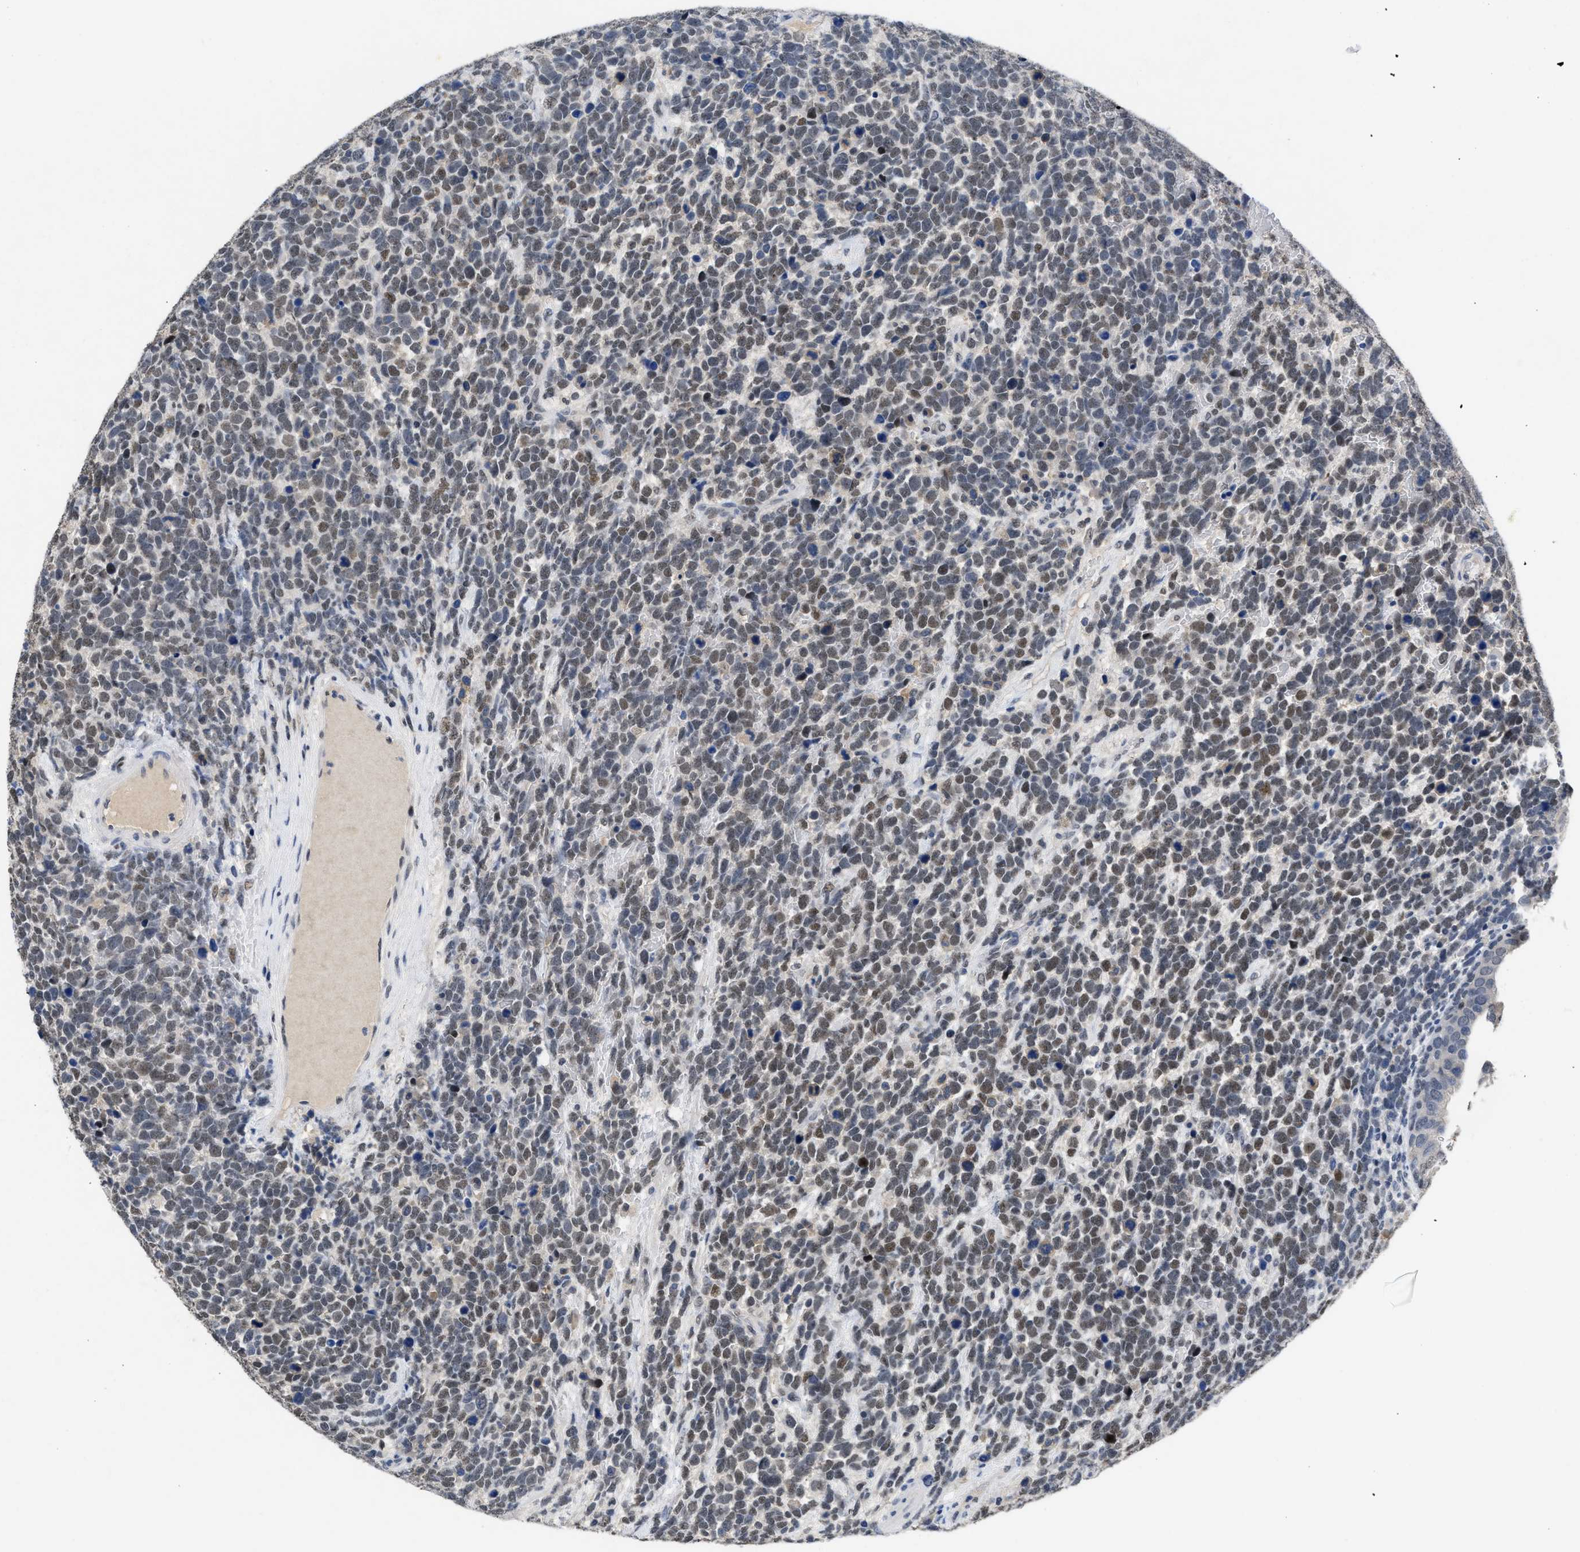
{"staining": {"intensity": "moderate", "quantity": ">75%", "location": "nuclear"}, "tissue": "urothelial cancer", "cell_type": "Tumor cells", "image_type": "cancer", "snomed": [{"axis": "morphology", "description": "Urothelial carcinoma, High grade"}, {"axis": "topography", "description": "Urinary bladder"}], "caption": "Urothelial cancer stained for a protein (brown) reveals moderate nuclear positive positivity in approximately >75% of tumor cells.", "gene": "GGNBP2", "patient": {"sex": "female", "age": 82}}